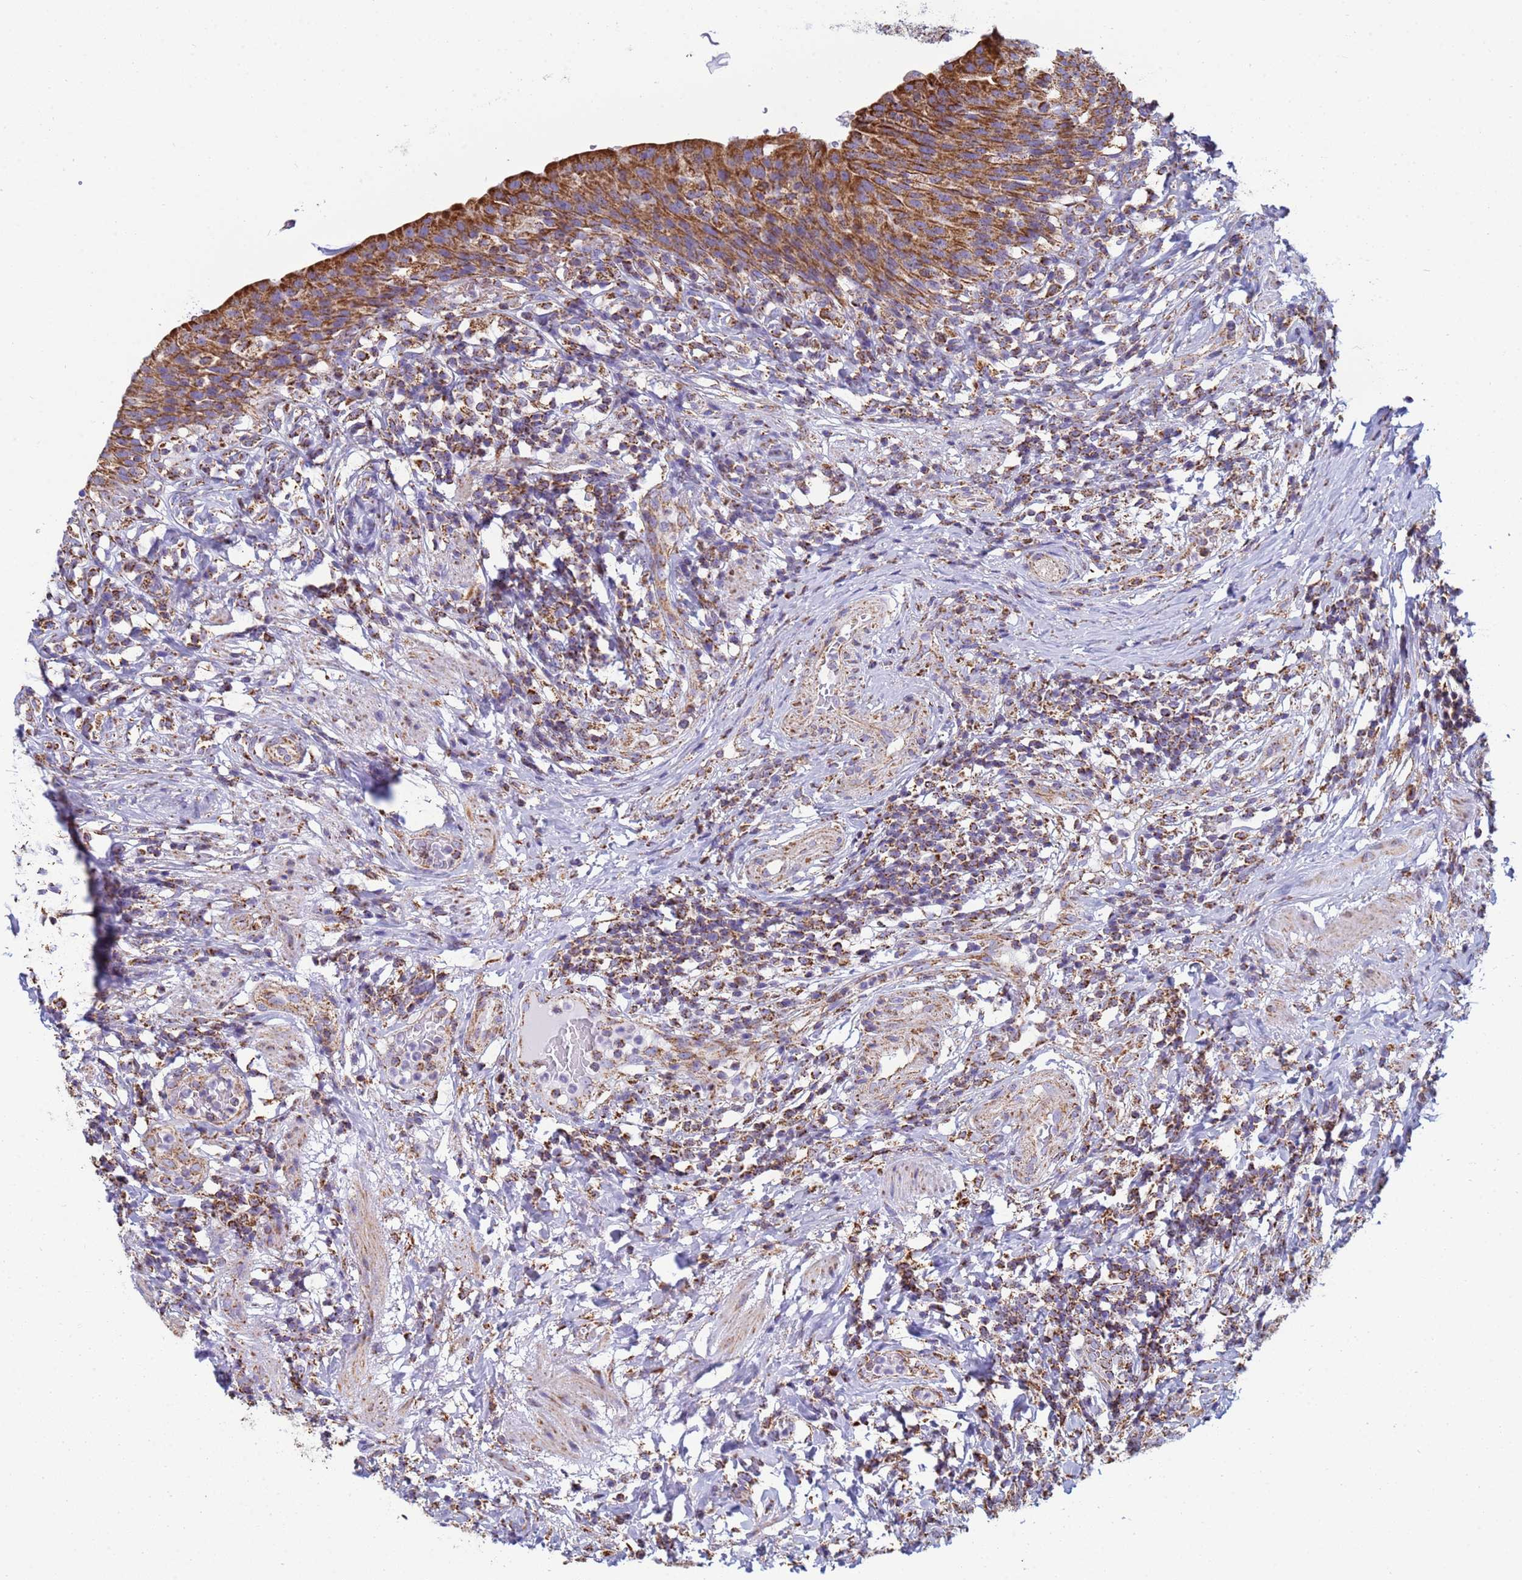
{"staining": {"intensity": "strong", "quantity": ">75%", "location": "cytoplasmic/membranous"}, "tissue": "urinary bladder", "cell_type": "Urothelial cells", "image_type": "normal", "snomed": [{"axis": "morphology", "description": "Normal tissue, NOS"}, {"axis": "morphology", "description": "Inflammation, NOS"}, {"axis": "topography", "description": "Urinary bladder"}], "caption": "Human urinary bladder stained for a protein (brown) exhibits strong cytoplasmic/membranous positive staining in about >75% of urothelial cells.", "gene": "COQ4", "patient": {"sex": "male", "age": 64}}